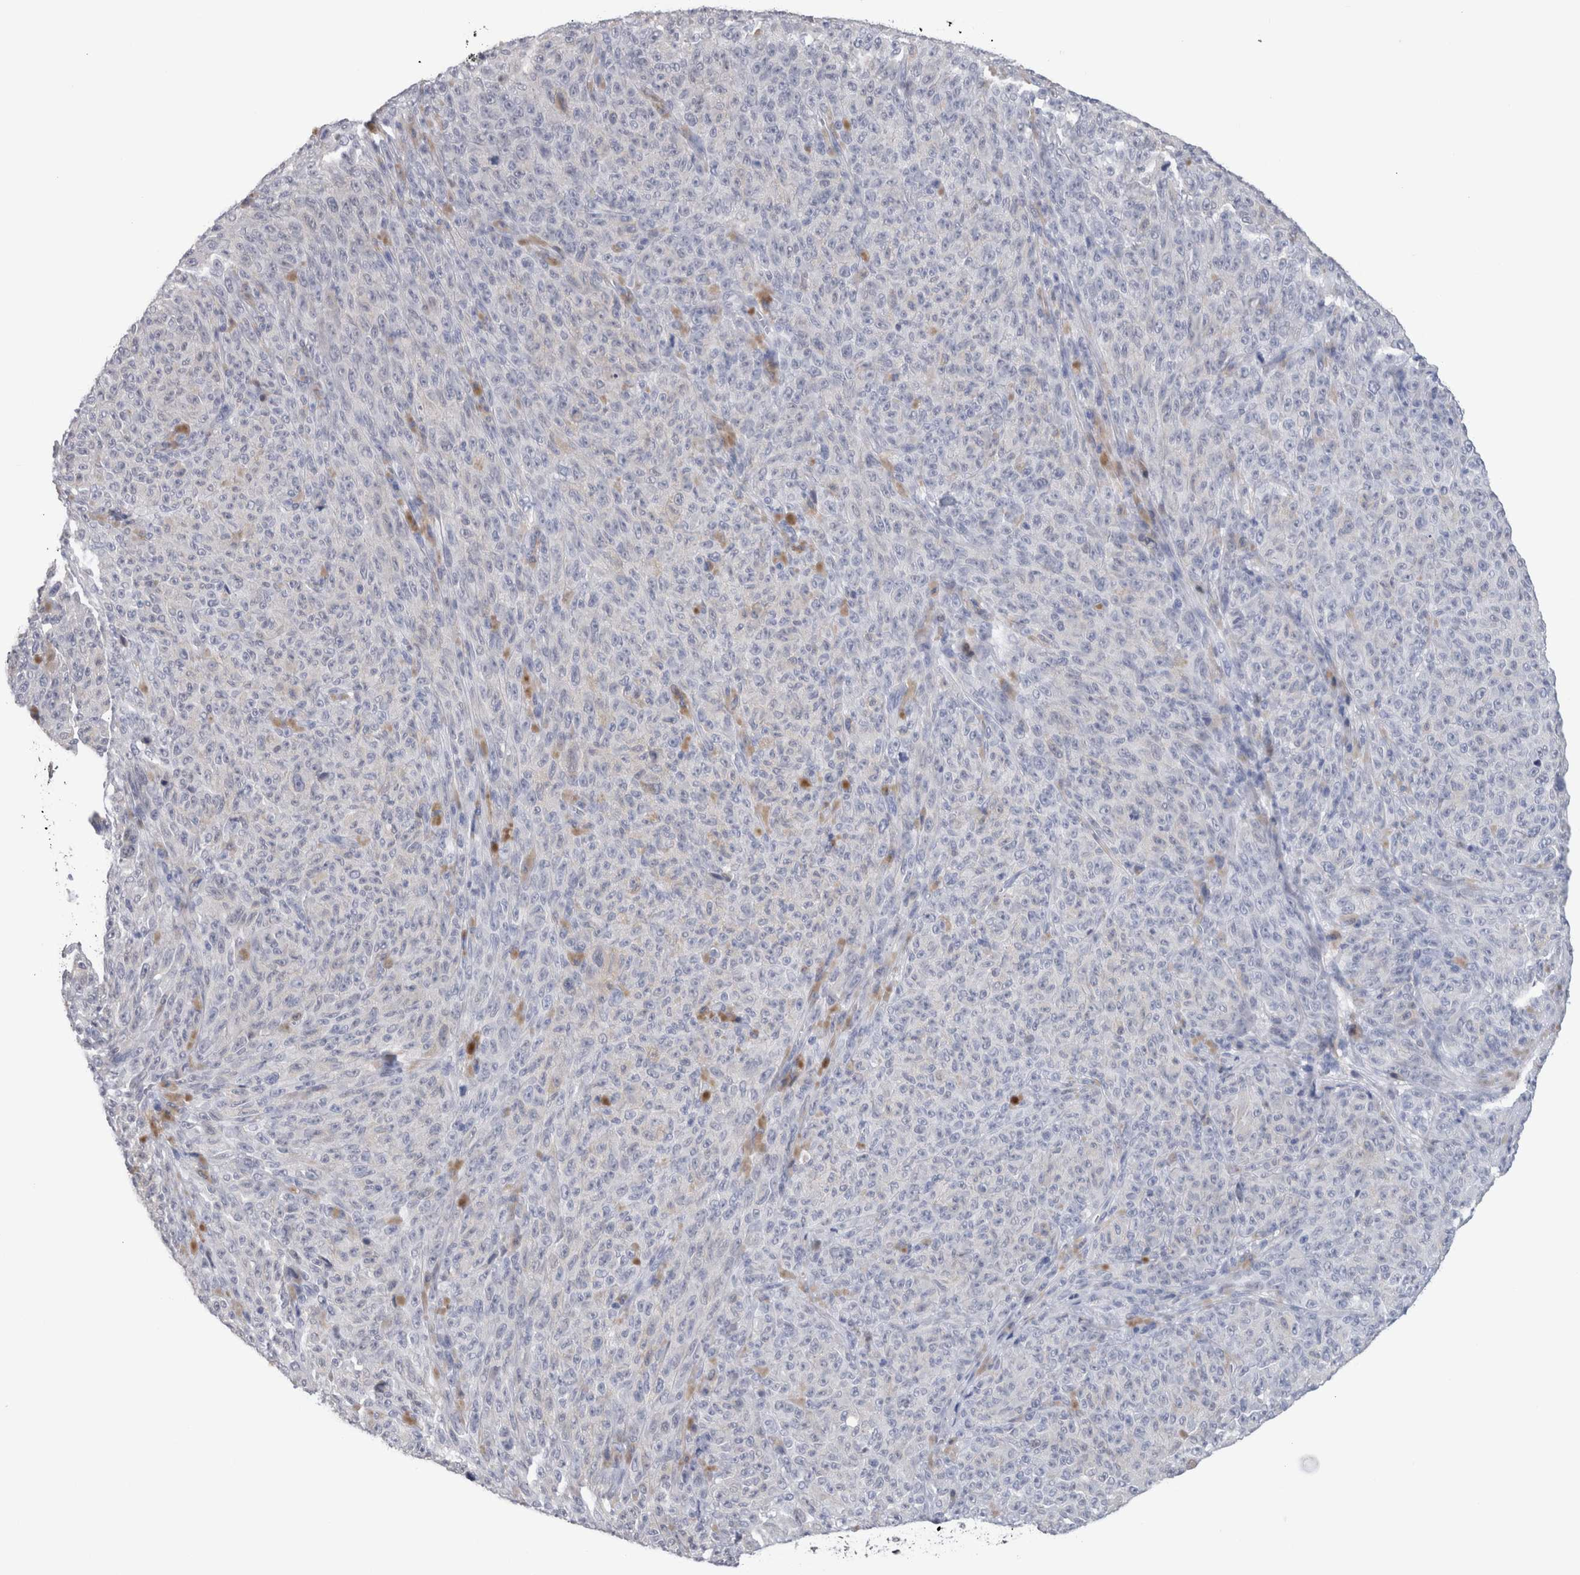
{"staining": {"intensity": "negative", "quantity": "none", "location": "none"}, "tissue": "melanoma", "cell_type": "Tumor cells", "image_type": "cancer", "snomed": [{"axis": "morphology", "description": "Malignant melanoma, NOS"}, {"axis": "topography", "description": "Skin"}], "caption": "This micrograph is of malignant melanoma stained with immunohistochemistry to label a protein in brown with the nuclei are counter-stained blue. There is no staining in tumor cells.", "gene": "CA8", "patient": {"sex": "female", "age": 82}}